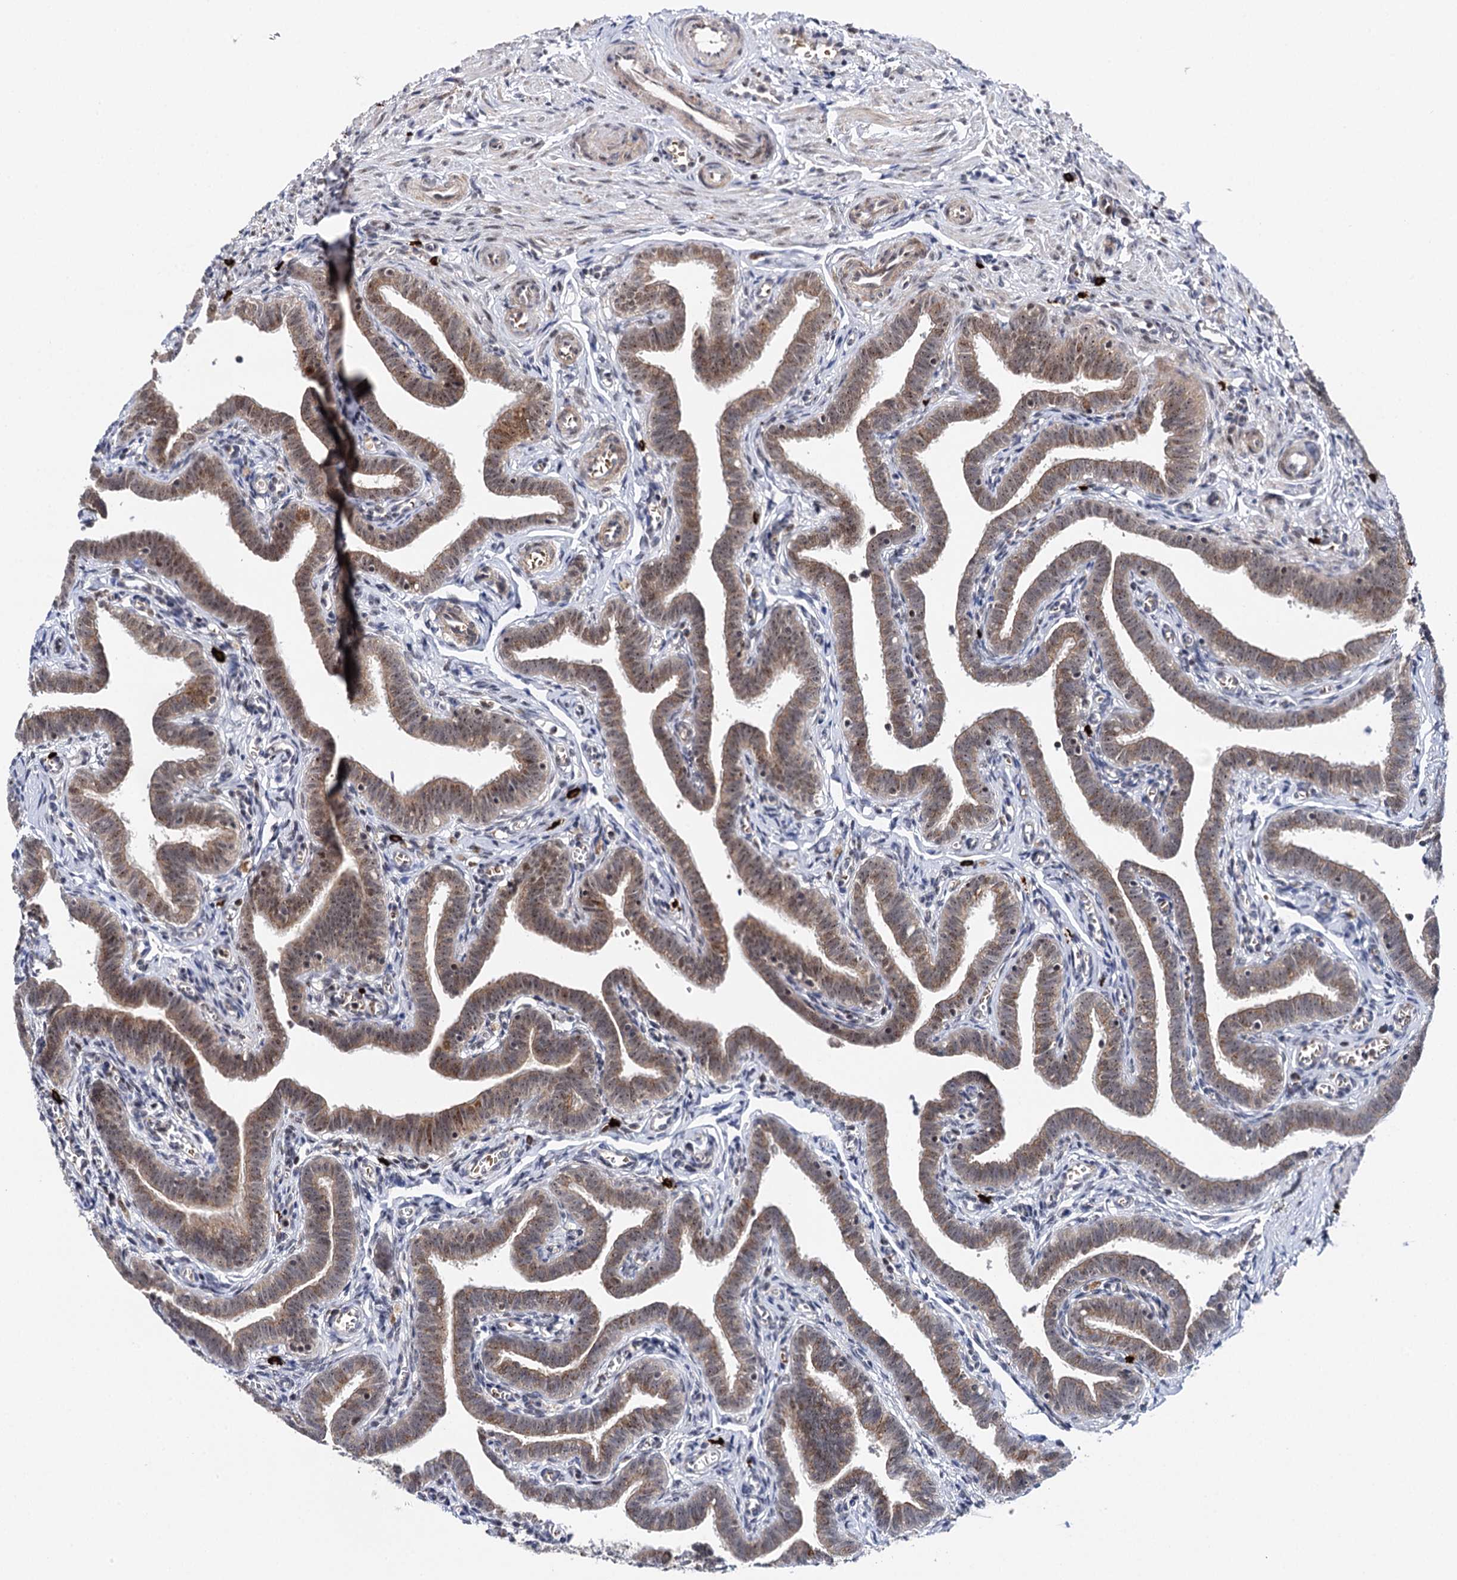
{"staining": {"intensity": "strong", "quantity": "25%-75%", "location": "cytoplasmic/membranous,nuclear"}, "tissue": "fallopian tube", "cell_type": "Glandular cells", "image_type": "normal", "snomed": [{"axis": "morphology", "description": "Normal tissue, NOS"}, {"axis": "topography", "description": "Fallopian tube"}], "caption": "Glandular cells show high levels of strong cytoplasmic/membranous,nuclear staining in about 25%-75% of cells in normal fallopian tube.", "gene": "BUD13", "patient": {"sex": "female", "age": 36}}